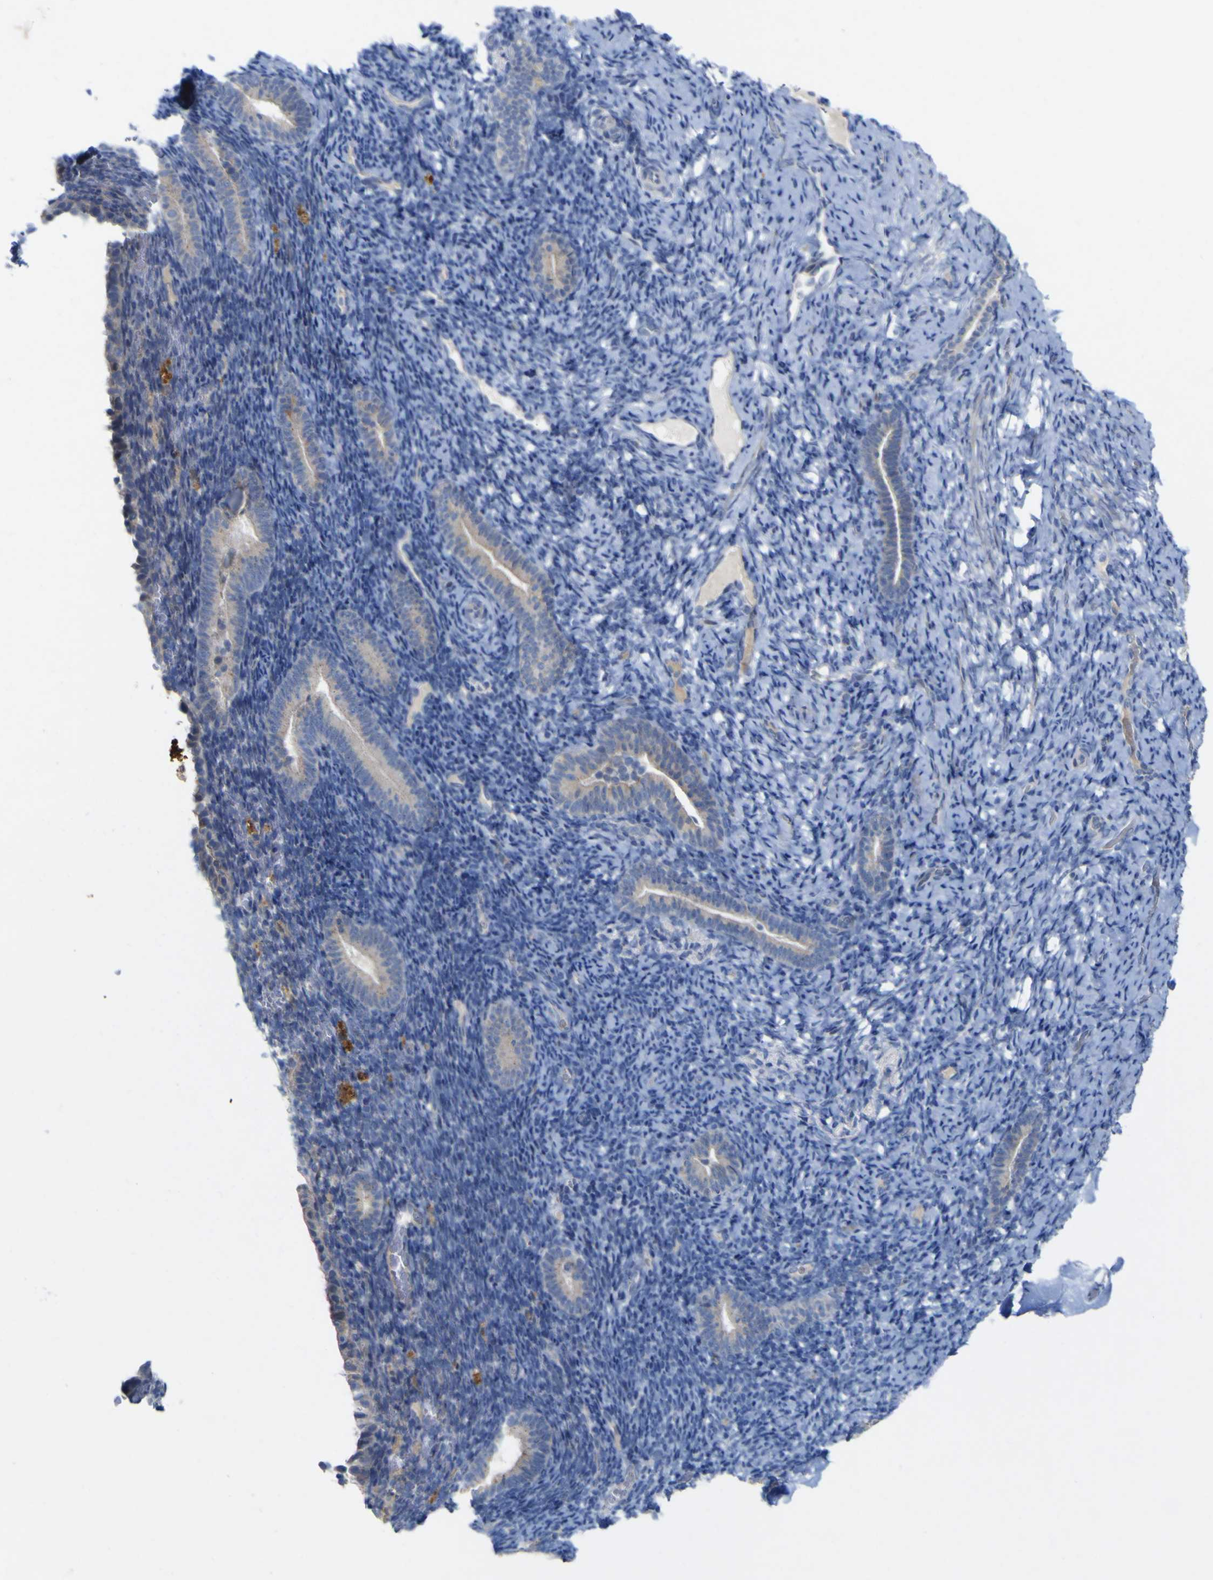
{"staining": {"intensity": "negative", "quantity": "none", "location": "none"}, "tissue": "endometrium", "cell_type": "Cells in endometrial stroma", "image_type": "normal", "snomed": [{"axis": "morphology", "description": "Normal tissue, NOS"}, {"axis": "topography", "description": "Endometrium"}], "caption": "Immunohistochemistry (IHC) micrograph of benign endometrium stained for a protein (brown), which demonstrates no positivity in cells in endometrial stroma.", "gene": "NAV1", "patient": {"sex": "female", "age": 51}}